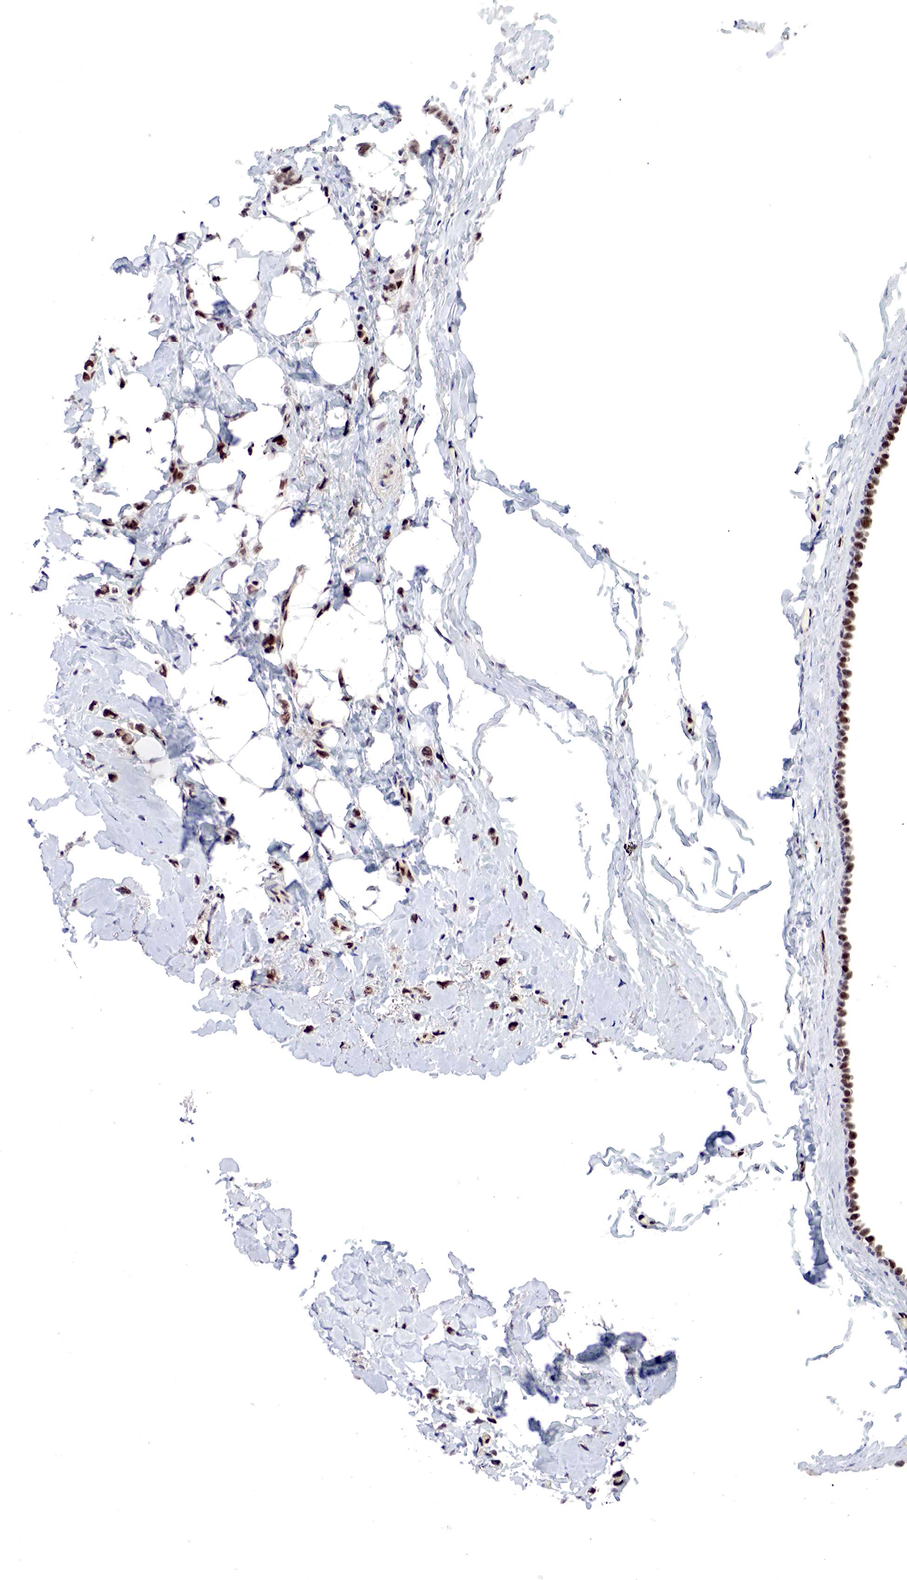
{"staining": {"intensity": "strong", "quantity": ">75%", "location": "nuclear"}, "tissue": "breast cancer", "cell_type": "Tumor cells", "image_type": "cancer", "snomed": [{"axis": "morphology", "description": "Duct carcinoma"}, {"axis": "topography", "description": "Breast"}], "caption": "Immunohistochemistry (IHC) of human intraductal carcinoma (breast) reveals high levels of strong nuclear staining in approximately >75% of tumor cells. (IHC, brightfield microscopy, high magnification).", "gene": "DACH2", "patient": {"sex": "female", "age": 72}}